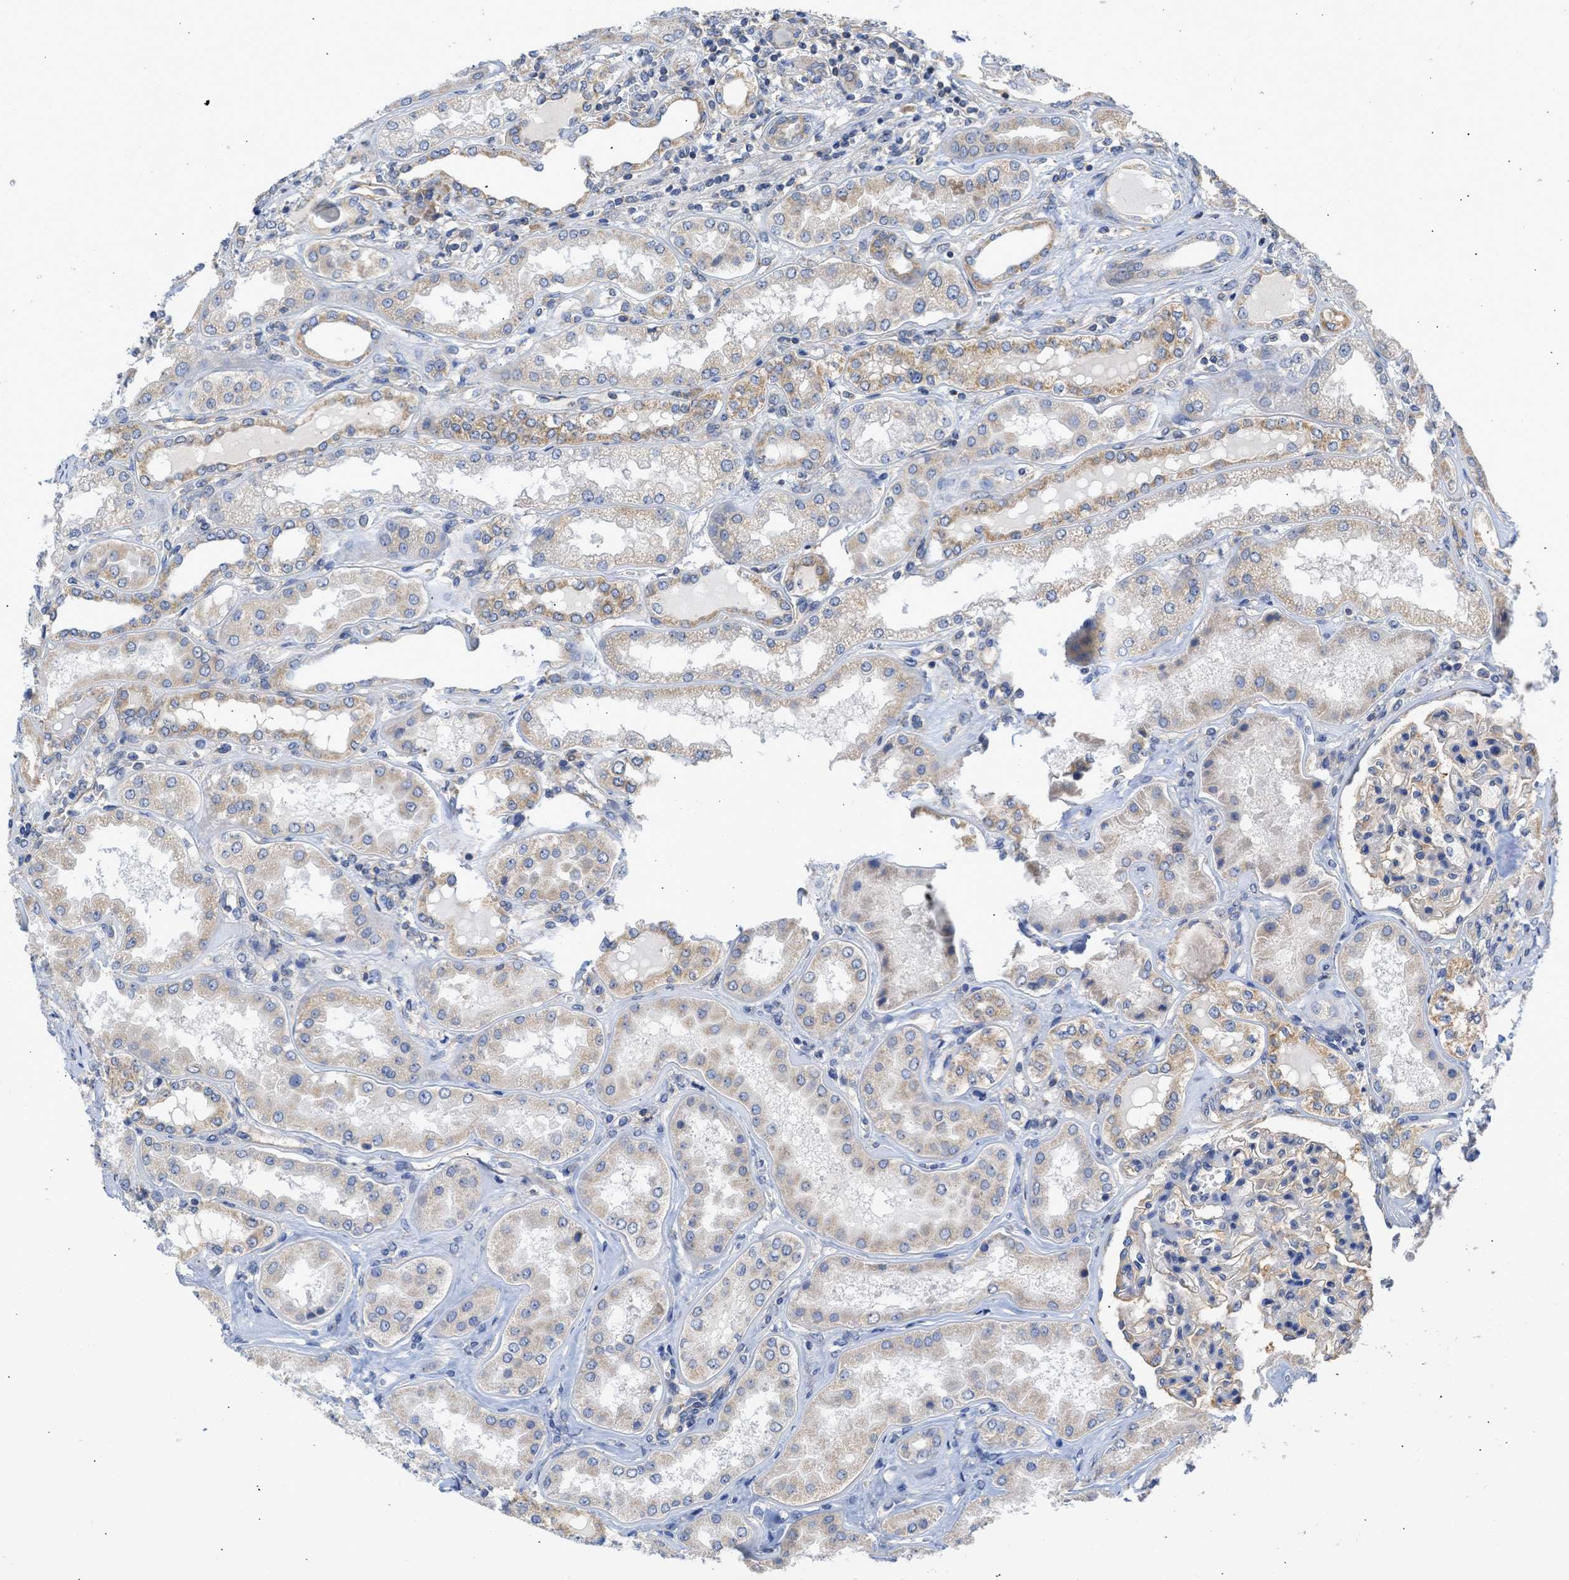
{"staining": {"intensity": "weak", "quantity": "<25%", "location": "cytoplasmic/membranous"}, "tissue": "kidney", "cell_type": "Cells in glomeruli", "image_type": "normal", "snomed": [{"axis": "morphology", "description": "Normal tissue, NOS"}, {"axis": "topography", "description": "Kidney"}], "caption": "Immunohistochemical staining of benign kidney exhibits no significant positivity in cells in glomeruli. (DAB (3,3'-diaminobenzidine) IHC with hematoxylin counter stain).", "gene": "MAP2K3", "patient": {"sex": "female", "age": 56}}